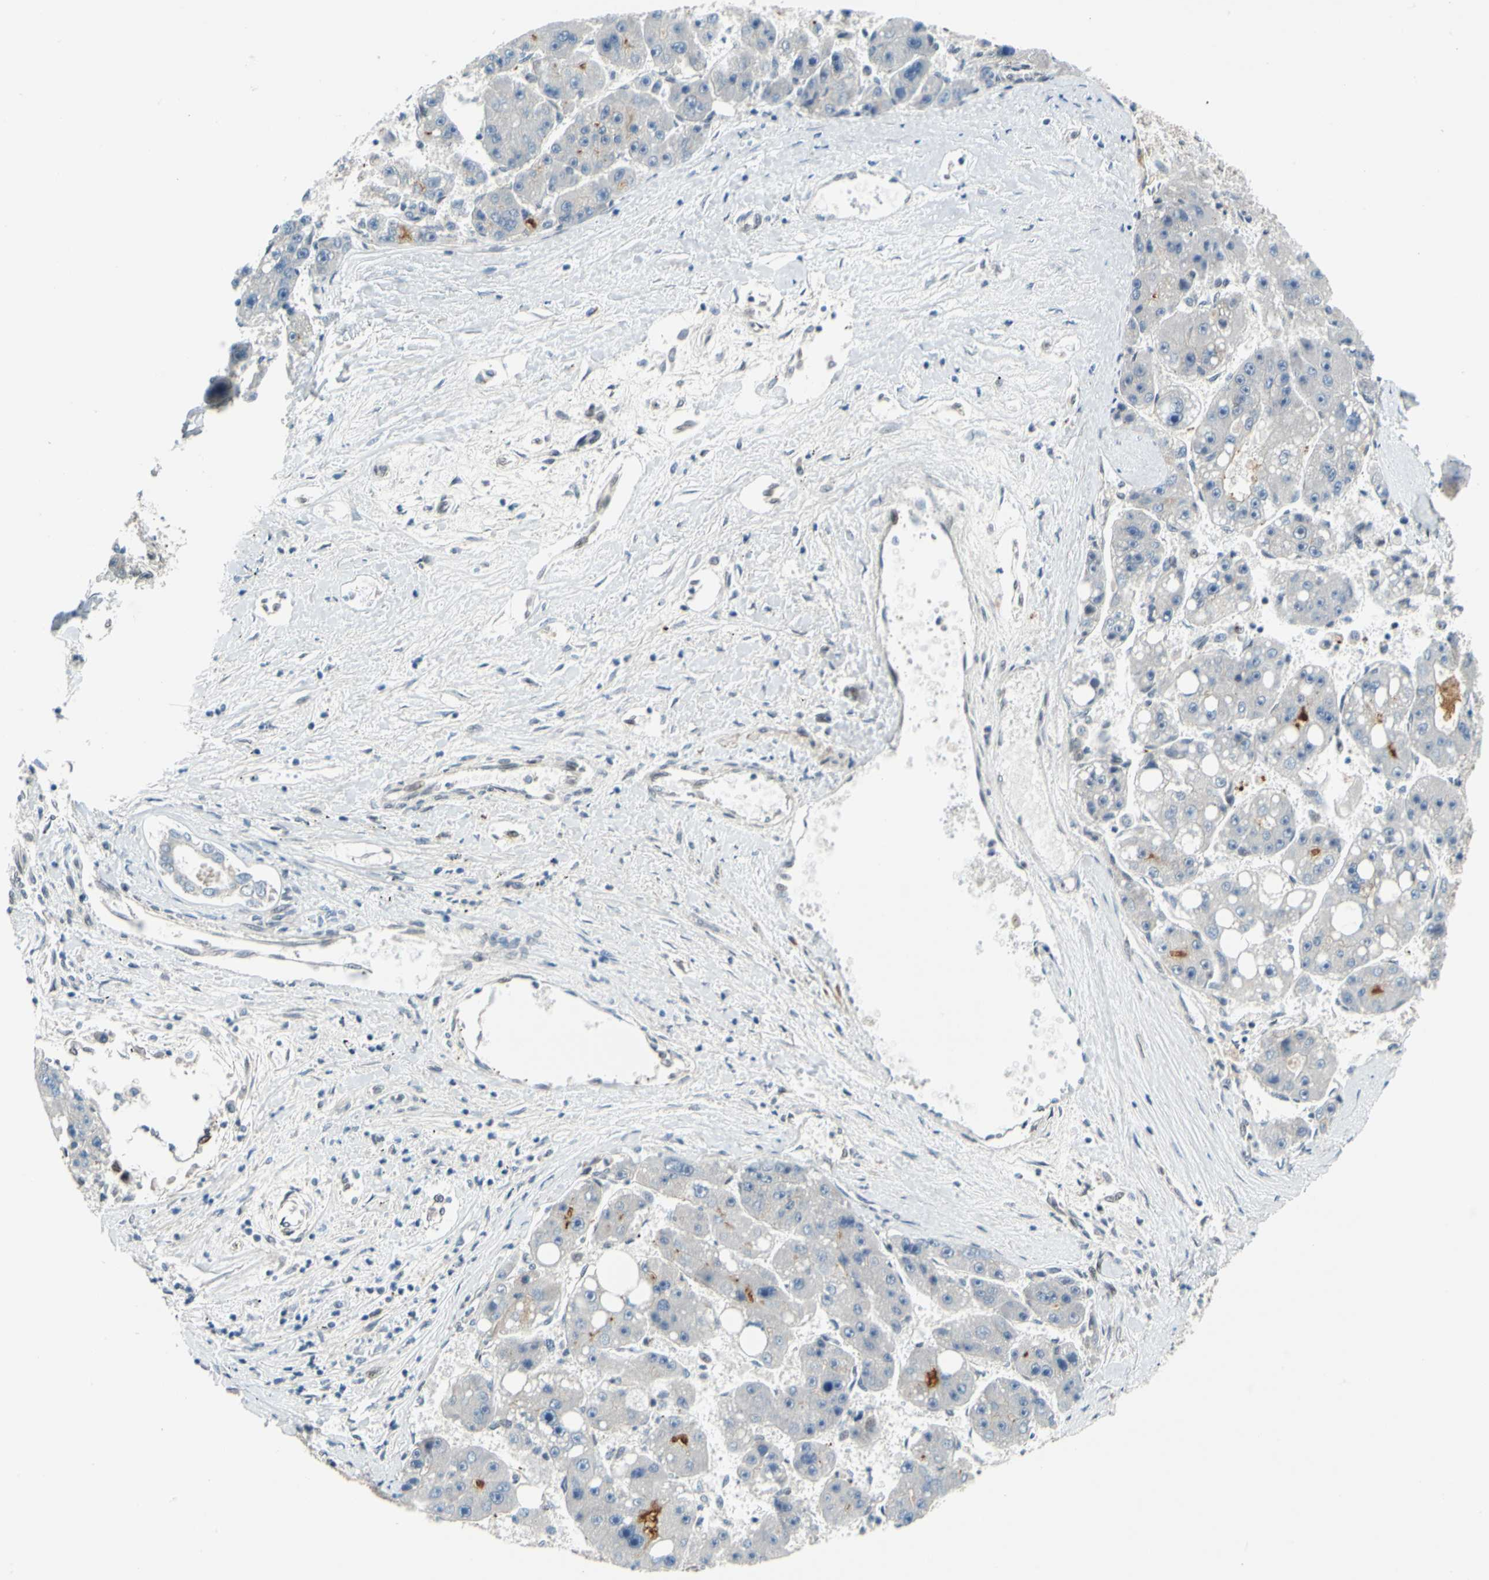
{"staining": {"intensity": "weak", "quantity": "<25%", "location": "cytoplasmic/membranous"}, "tissue": "liver cancer", "cell_type": "Tumor cells", "image_type": "cancer", "snomed": [{"axis": "morphology", "description": "Carcinoma, Hepatocellular, NOS"}, {"axis": "topography", "description": "Liver"}], "caption": "An immunohistochemistry image of liver hepatocellular carcinoma is shown. There is no staining in tumor cells of liver hepatocellular carcinoma. (IHC, brightfield microscopy, high magnification).", "gene": "POGZ", "patient": {"sex": "female", "age": 61}}